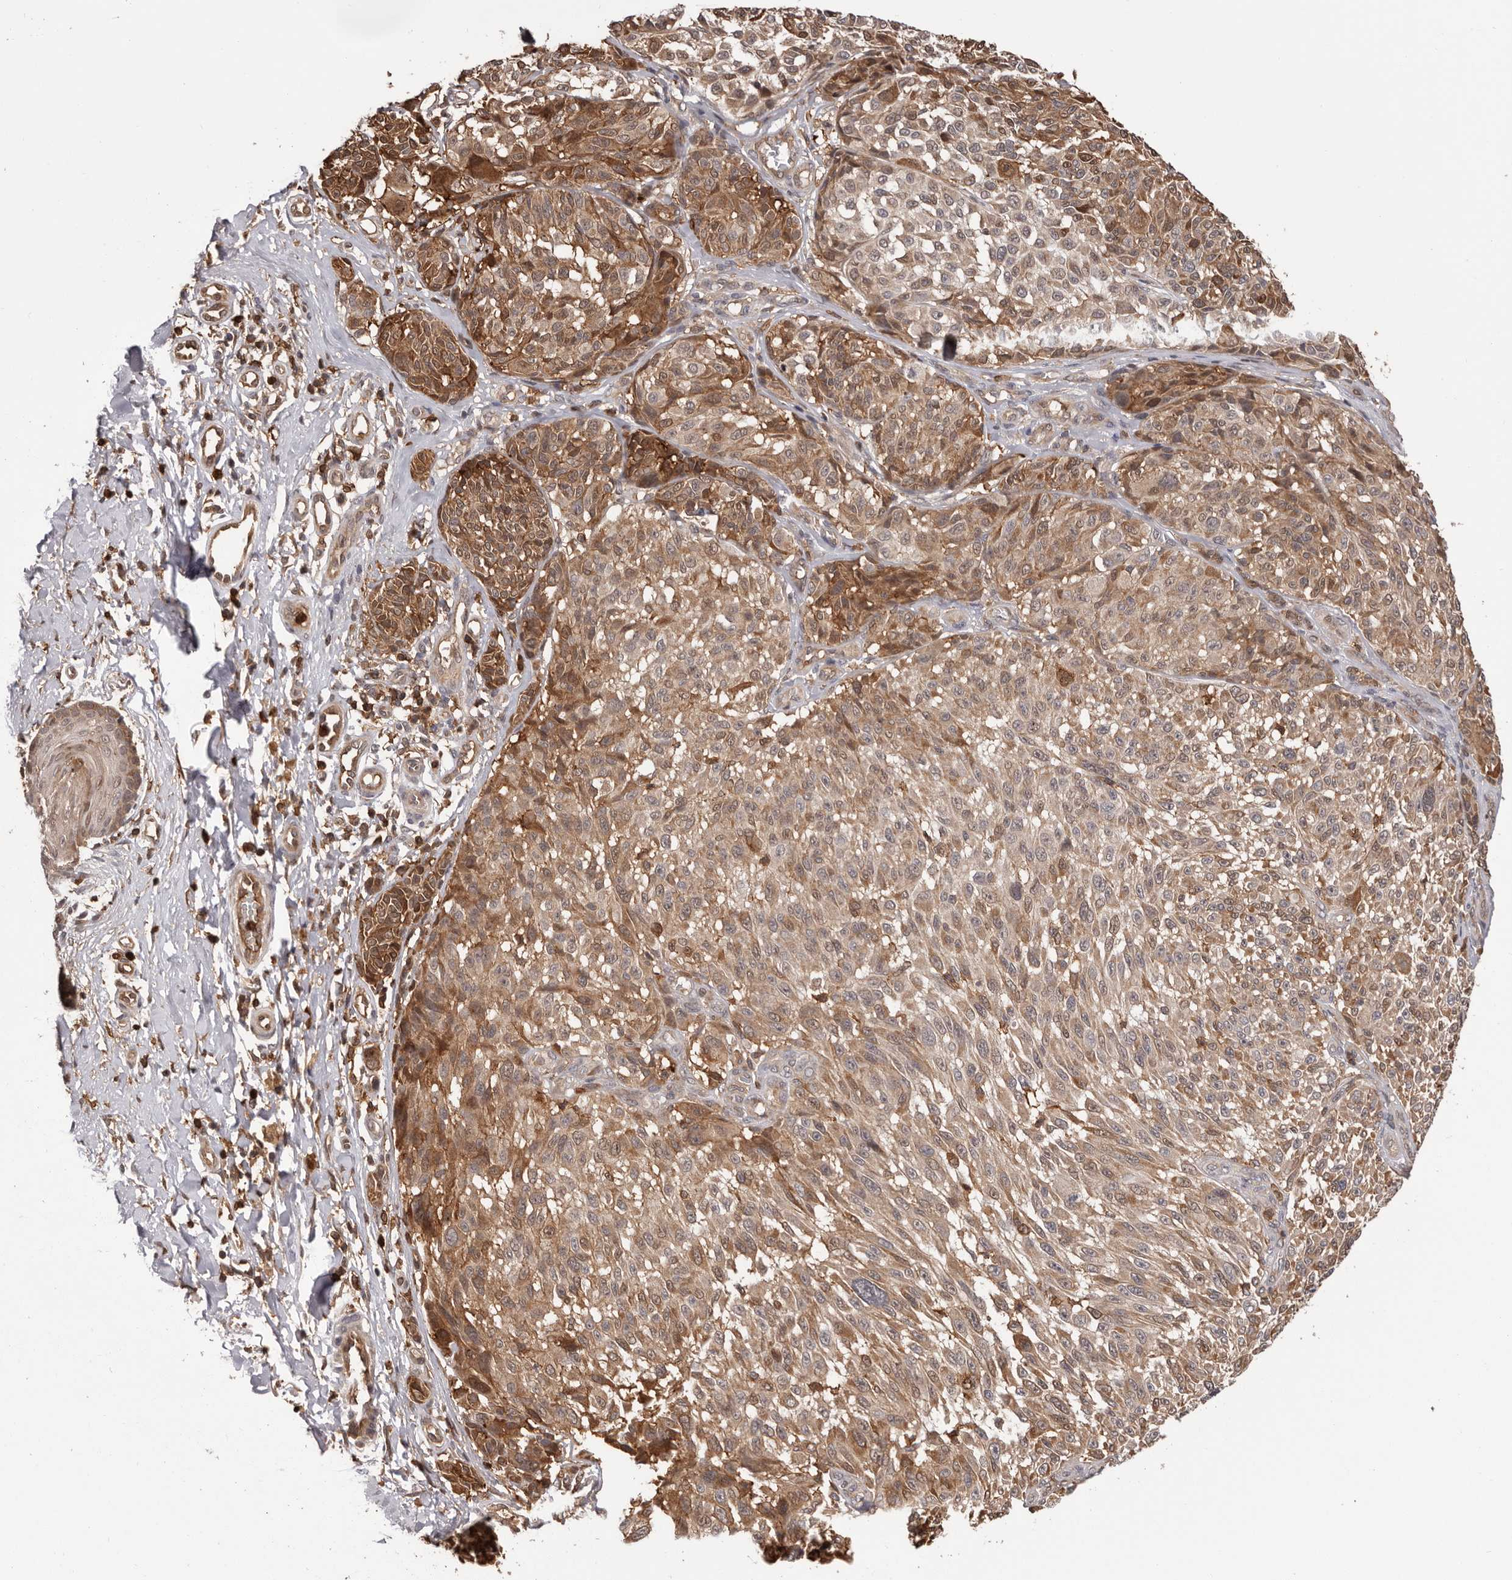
{"staining": {"intensity": "moderate", "quantity": ">75%", "location": "cytoplasmic/membranous"}, "tissue": "melanoma", "cell_type": "Tumor cells", "image_type": "cancer", "snomed": [{"axis": "morphology", "description": "Malignant melanoma, NOS"}, {"axis": "topography", "description": "Skin"}], "caption": "Immunohistochemical staining of melanoma shows medium levels of moderate cytoplasmic/membranous protein expression in approximately >75% of tumor cells.", "gene": "PRR12", "patient": {"sex": "male", "age": 83}}